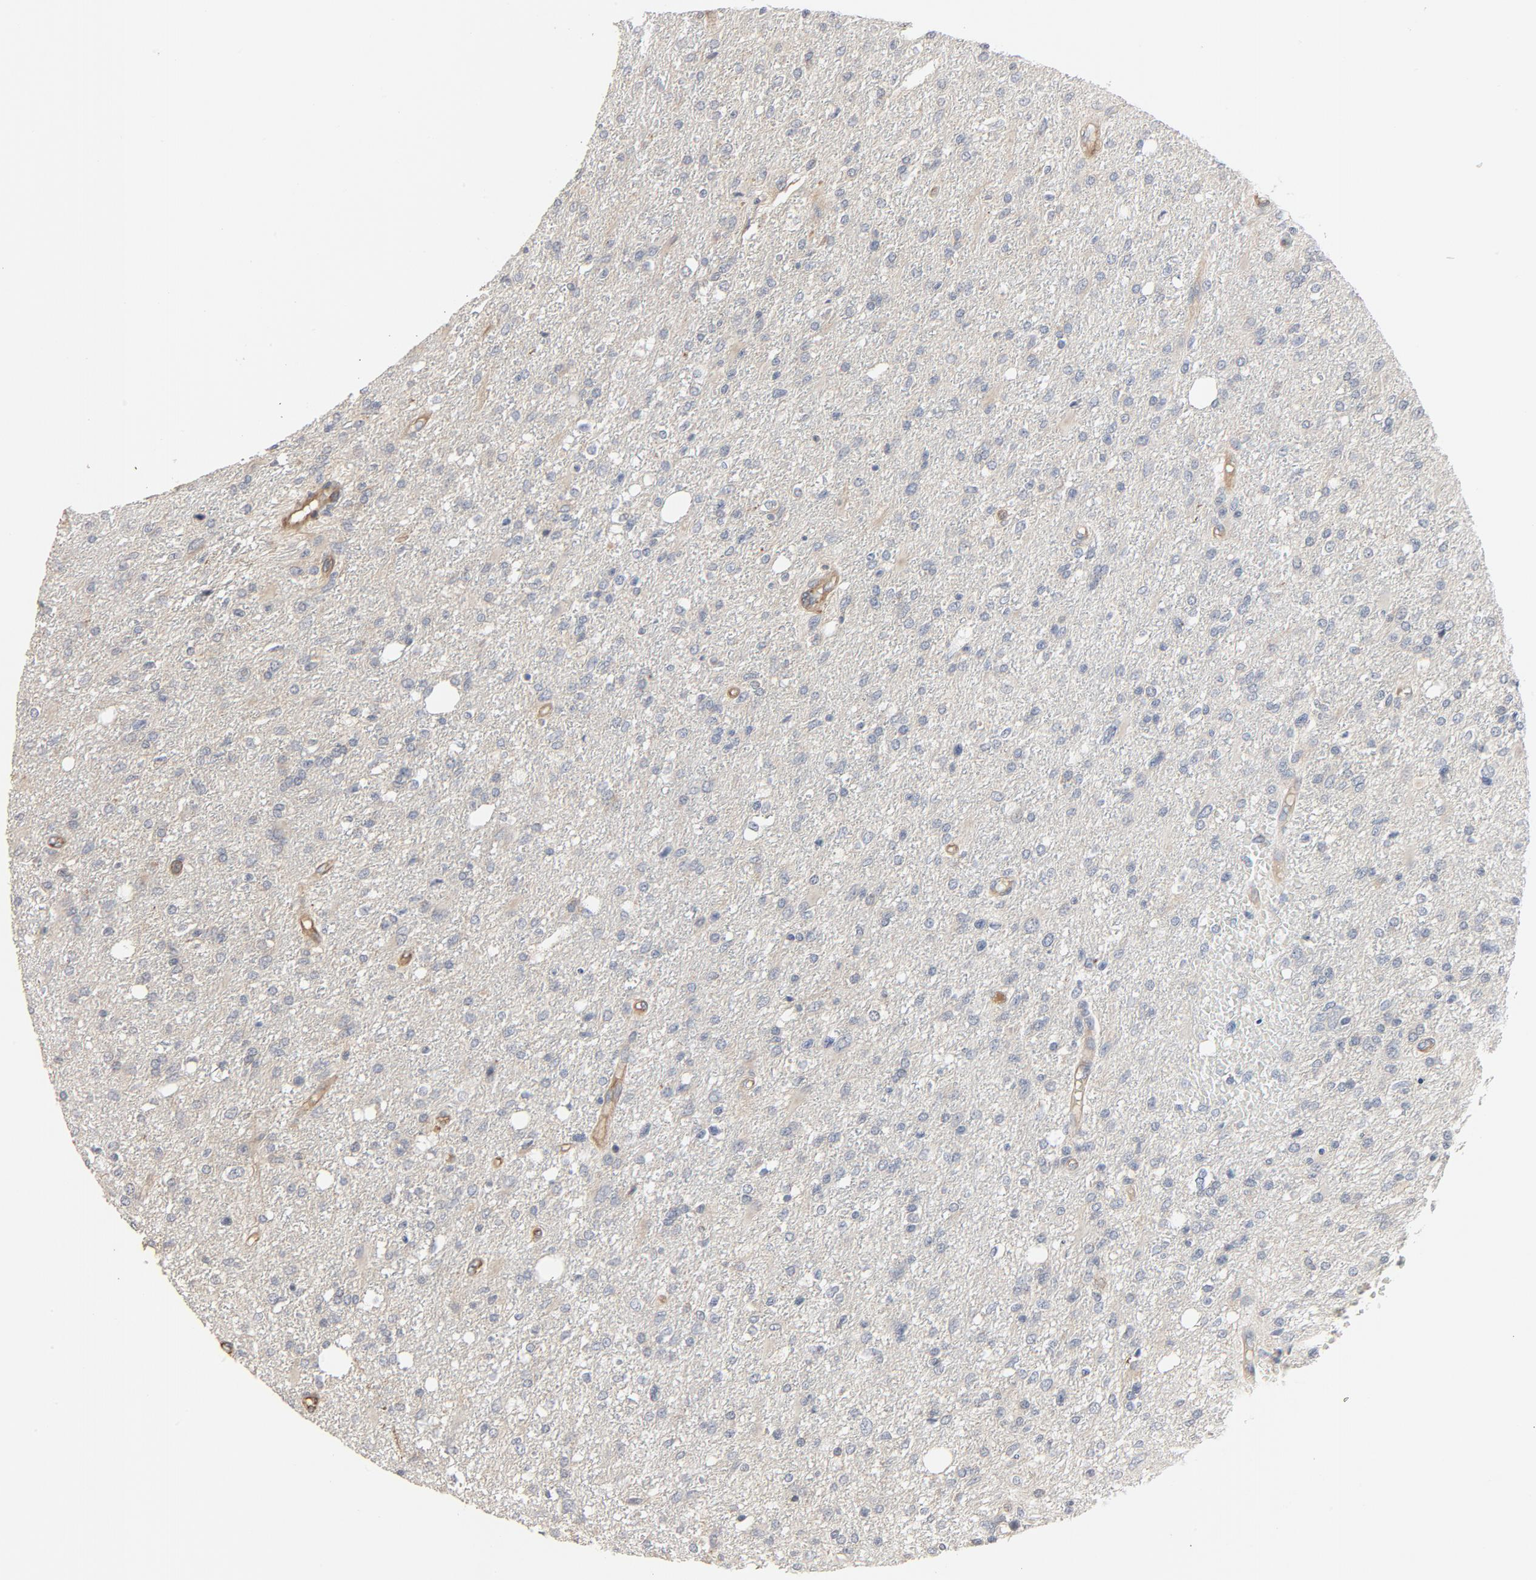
{"staining": {"intensity": "weak", "quantity": "<25%", "location": "cytoplasmic/membranous"}, "tissue": "glioma", "cell_type": "Tumor cells", "image_type": "cancer", "snomed": [{"axis": "morphology", "description": "Glioma, malignant, High grade"}, {"axis": "topography", "description": "Cerebral cortex"}], "caption": "Immunohistochemistry (IHC) image of neoplastic tissue: human malignant glioma (high-grade) stained with DAB shows no significant protein staining in tumor cells.", "gene": "TRIOBP", "patient": {"sex": "male", "age": 76}}